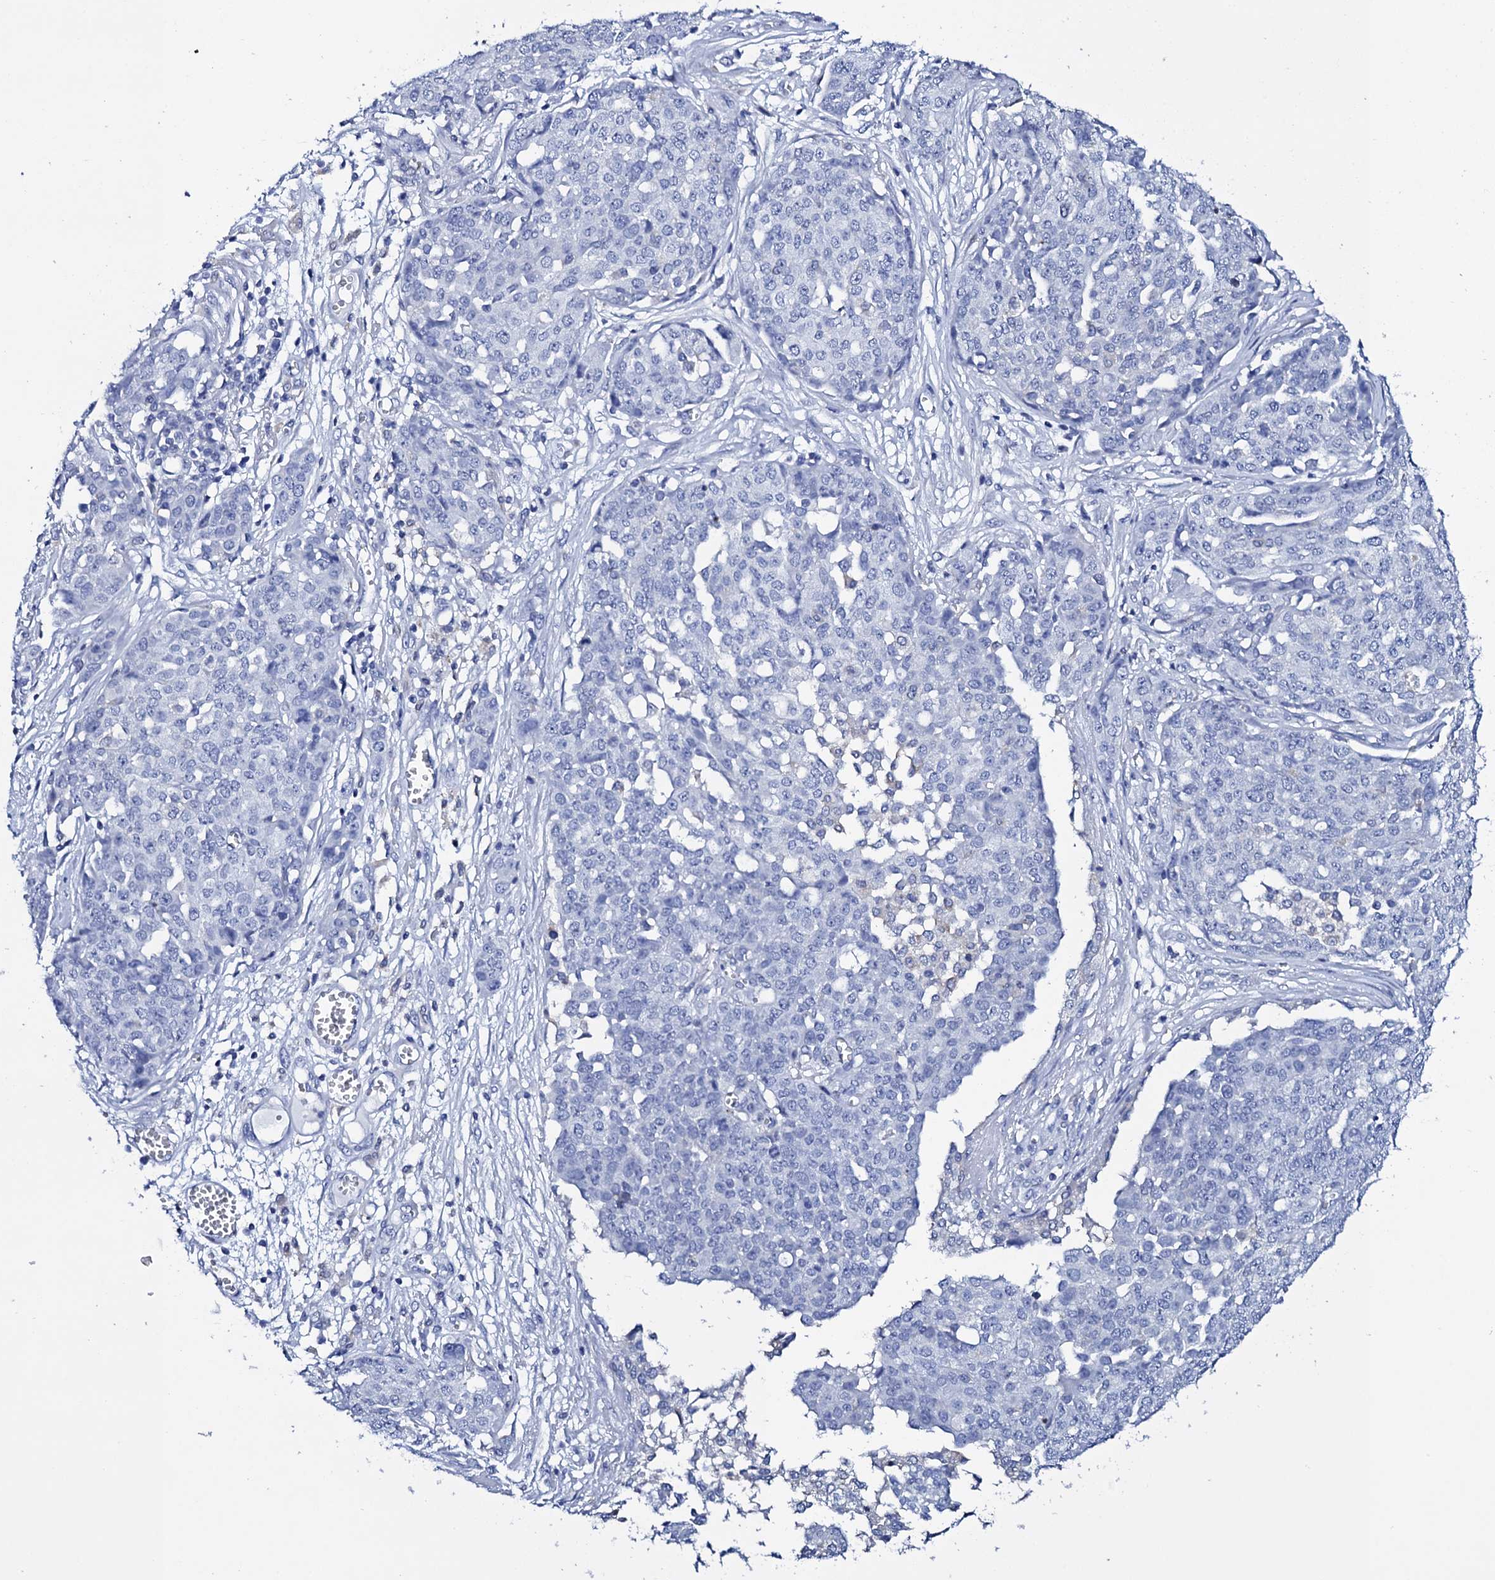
{"staining": {"intensity": "negative", "quantity": "none", "location": "none"}, "tissue": "ovarian cancer", "cell_type": "Tumor cells", "image_type": "cancer", "snomed": [{"axis": "morphology", "description": "Cystadenocarcinoma, serous, NOS"}, {"axis": "topography", "description": "Soft tissue"}, {"axis": "topography", "description": "Ovary"}], "caption": "Tumor cells are negative for brown protein staining in ovarian serous cystadenocarcinoma.", "gene": "ITPRID2", "patient": {"sex": "female", "age": 57}}